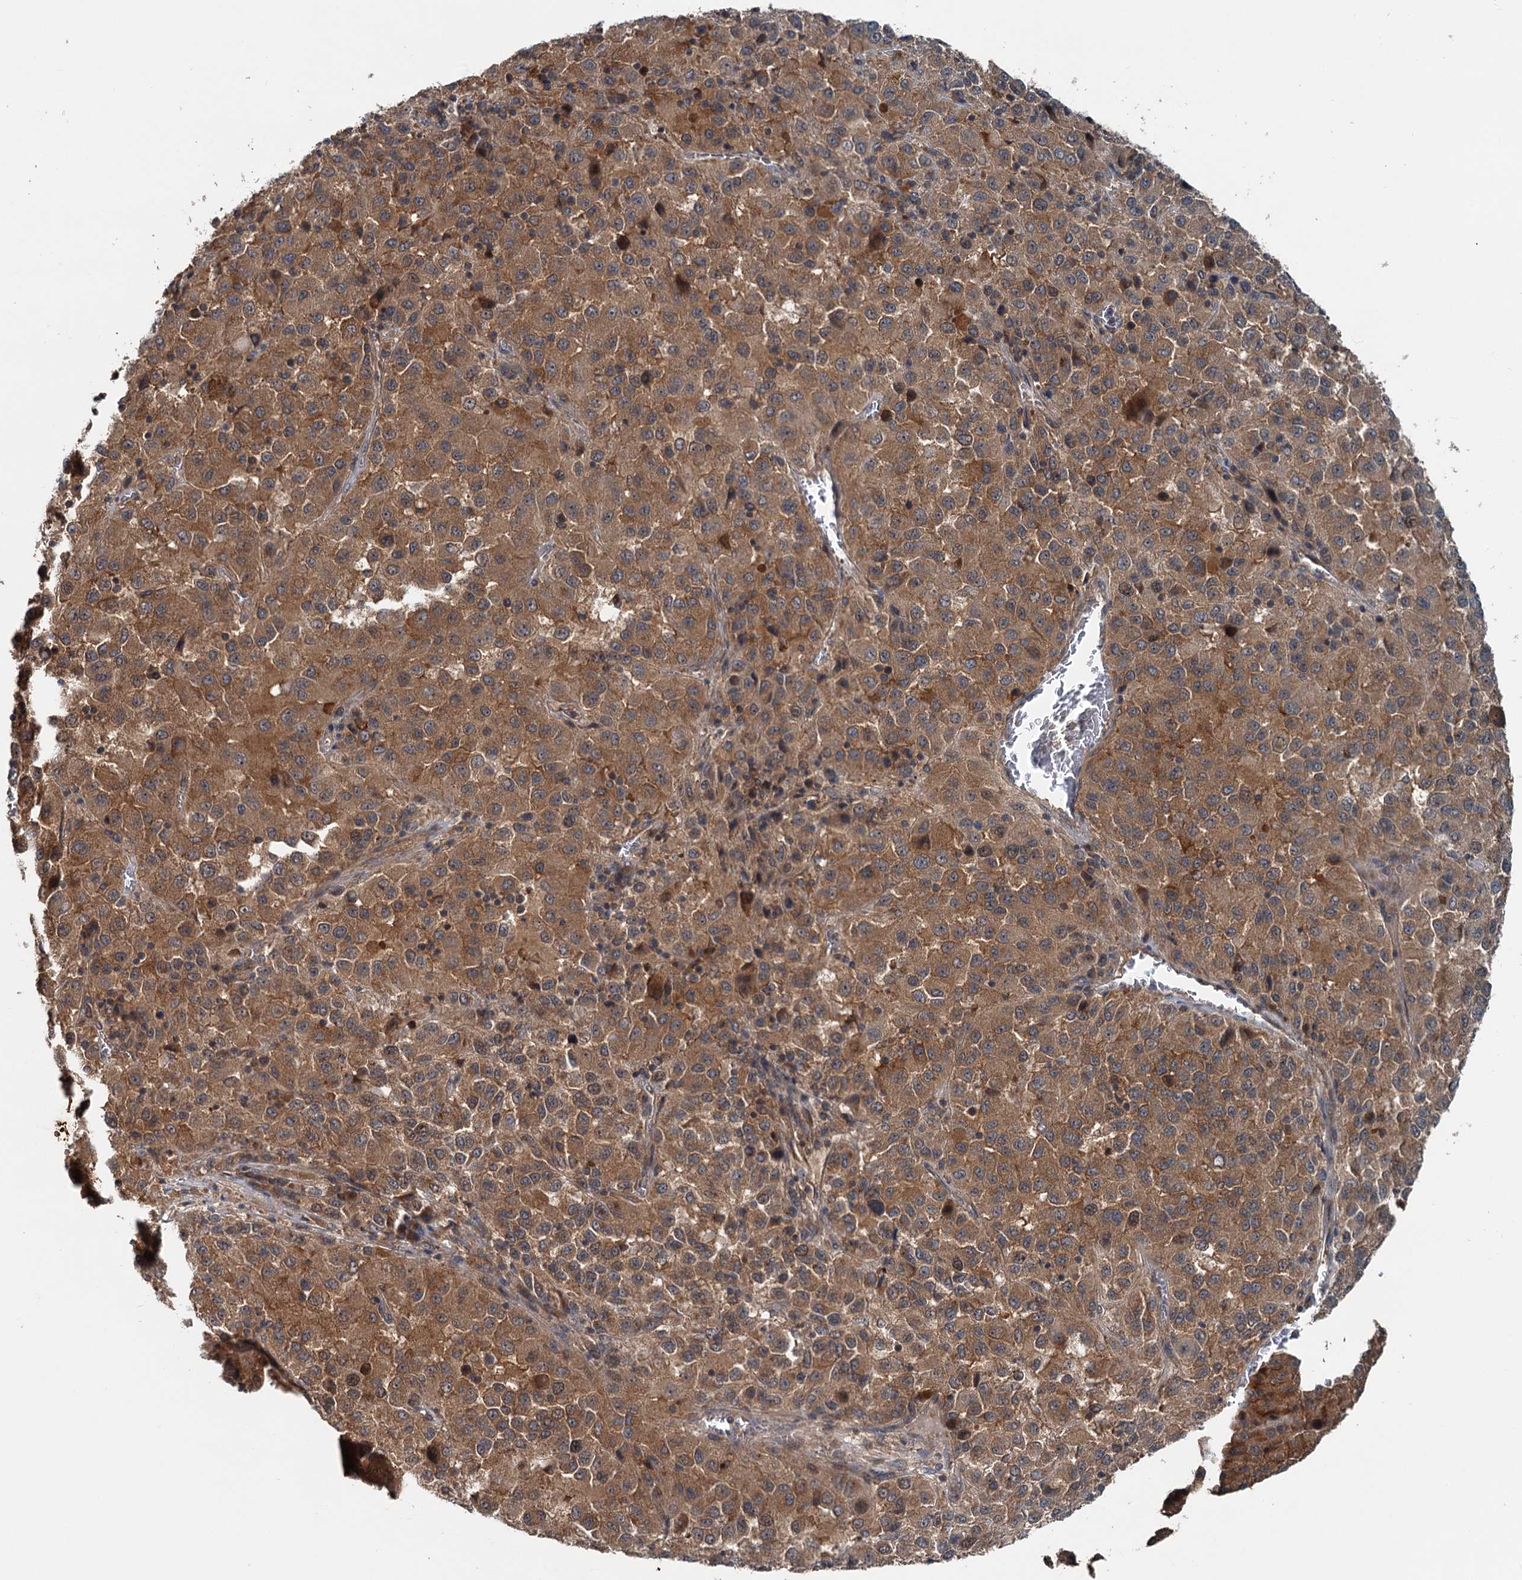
{"staining": {"intensity": "moderate", "quantity": ">75%", "location": "cytoplasmic/membranous"}, "tissue": "melanoma", "cell_type": "Tumor cells", "image_type": "cancer", "snomed": [{"axis": "morphology", "description": "Malignant melanoma, Metastatic site"}, {"axis": "topography", "description": "Lung"}], "caption": "DAB immunohistochemical staining of melanoma shows moderate cytoplasmic/membranous protein staining in about >75% of tumor cells.", "gene": "TEDC1", "patient": {"sex": "male", "age": 64}}